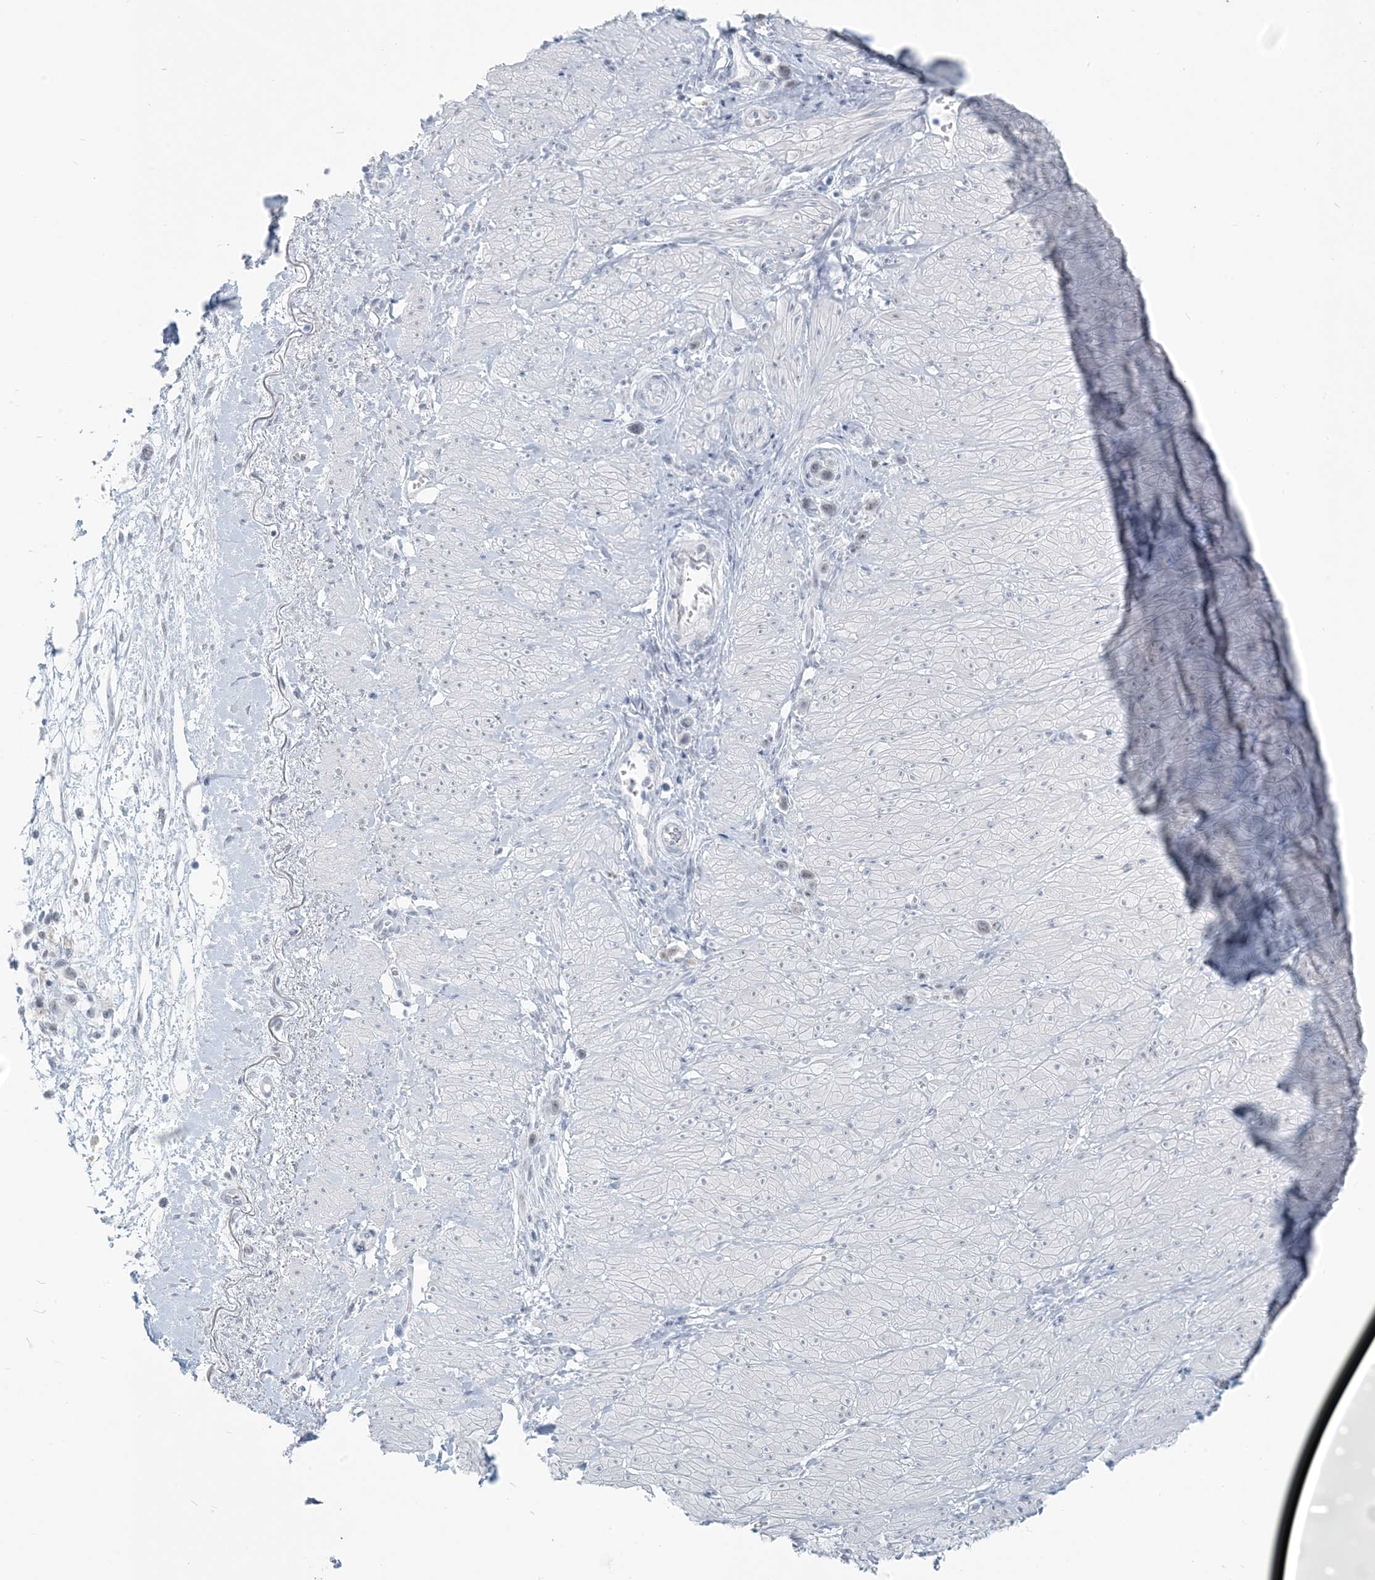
{"staining": {"intensity": "negative", "quantity": "none", "location": "none"}, "tissue": "stomach cancer", "cell_type": "Tumor cells", "image_type": "cancer", "snomed": [{"axis": "morphology", "description": "Adenocarcinoma, NOS"}, {"axis": "topography", "description": "Stomach"}], "caption": "Human stomach adenocarcinoma stained for a protein using immunohistochemistry (IHC) reveals no positivity in tumor cells.", "gene": "SCML1", "patient": {"sex": "female", "age": 65}}